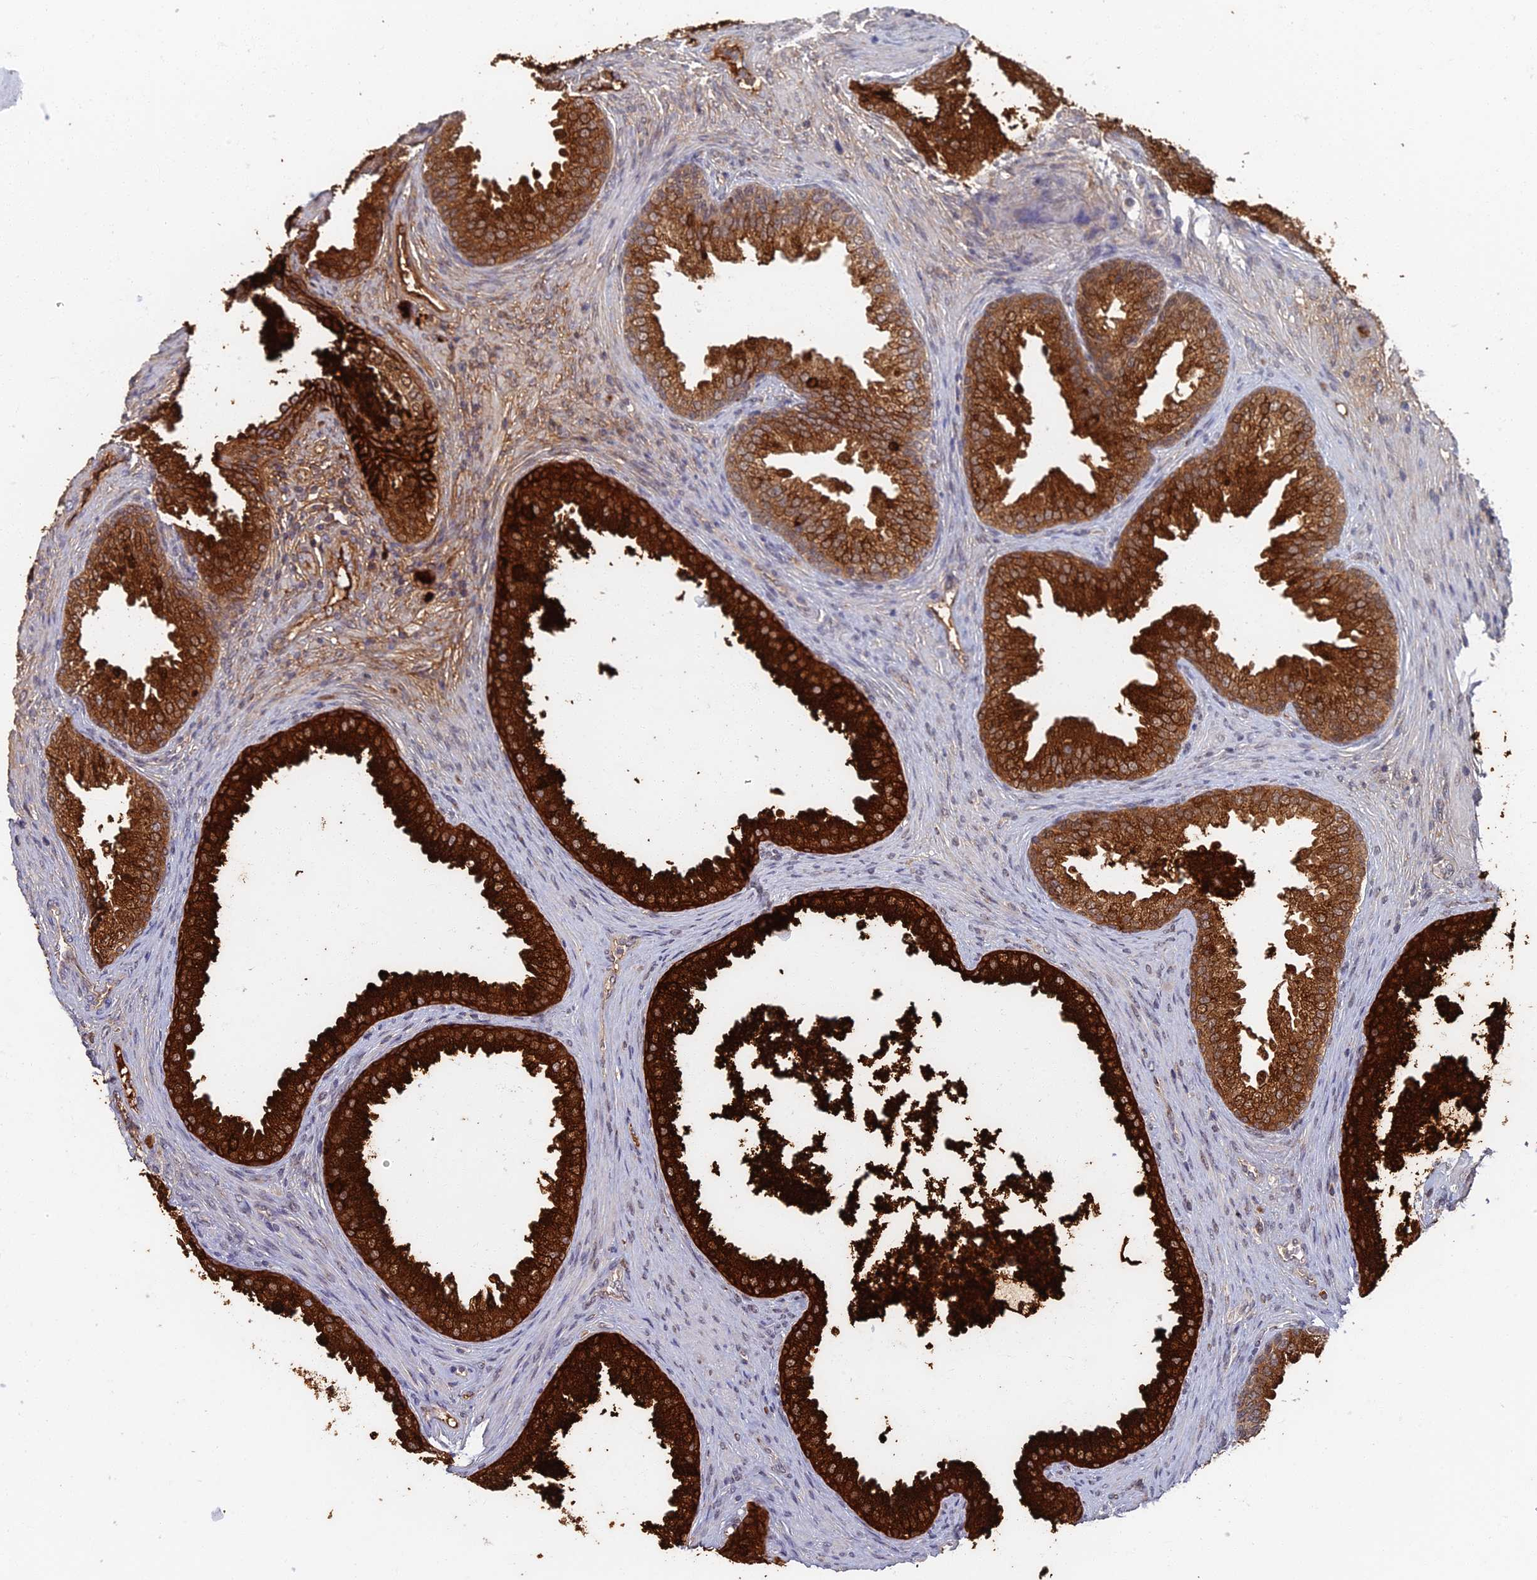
{"staining": {"intensity": "strong", "quantity": ">75%", "location": "cytoplasmic/membranous"}, "tissue": "prostate", "cell_type": "Glandular cells", "image_type": "normal", "snomed": [{"axis": "morphology", "description": "Normal tissue, NOS"}, {"axis": "topography", "description": "Prostate"}], "caption": "IHC photomicrograph of normal prostate: prostate stained using IHC exhibits high levels of strong protein expression localized specifically in the cytoplasmic/membranous of glandular cells, appearing as a cytoplasmic/membranous brown color.", "gene": "GPATCH1", "patient": {"sex": "male", "age": 76}}